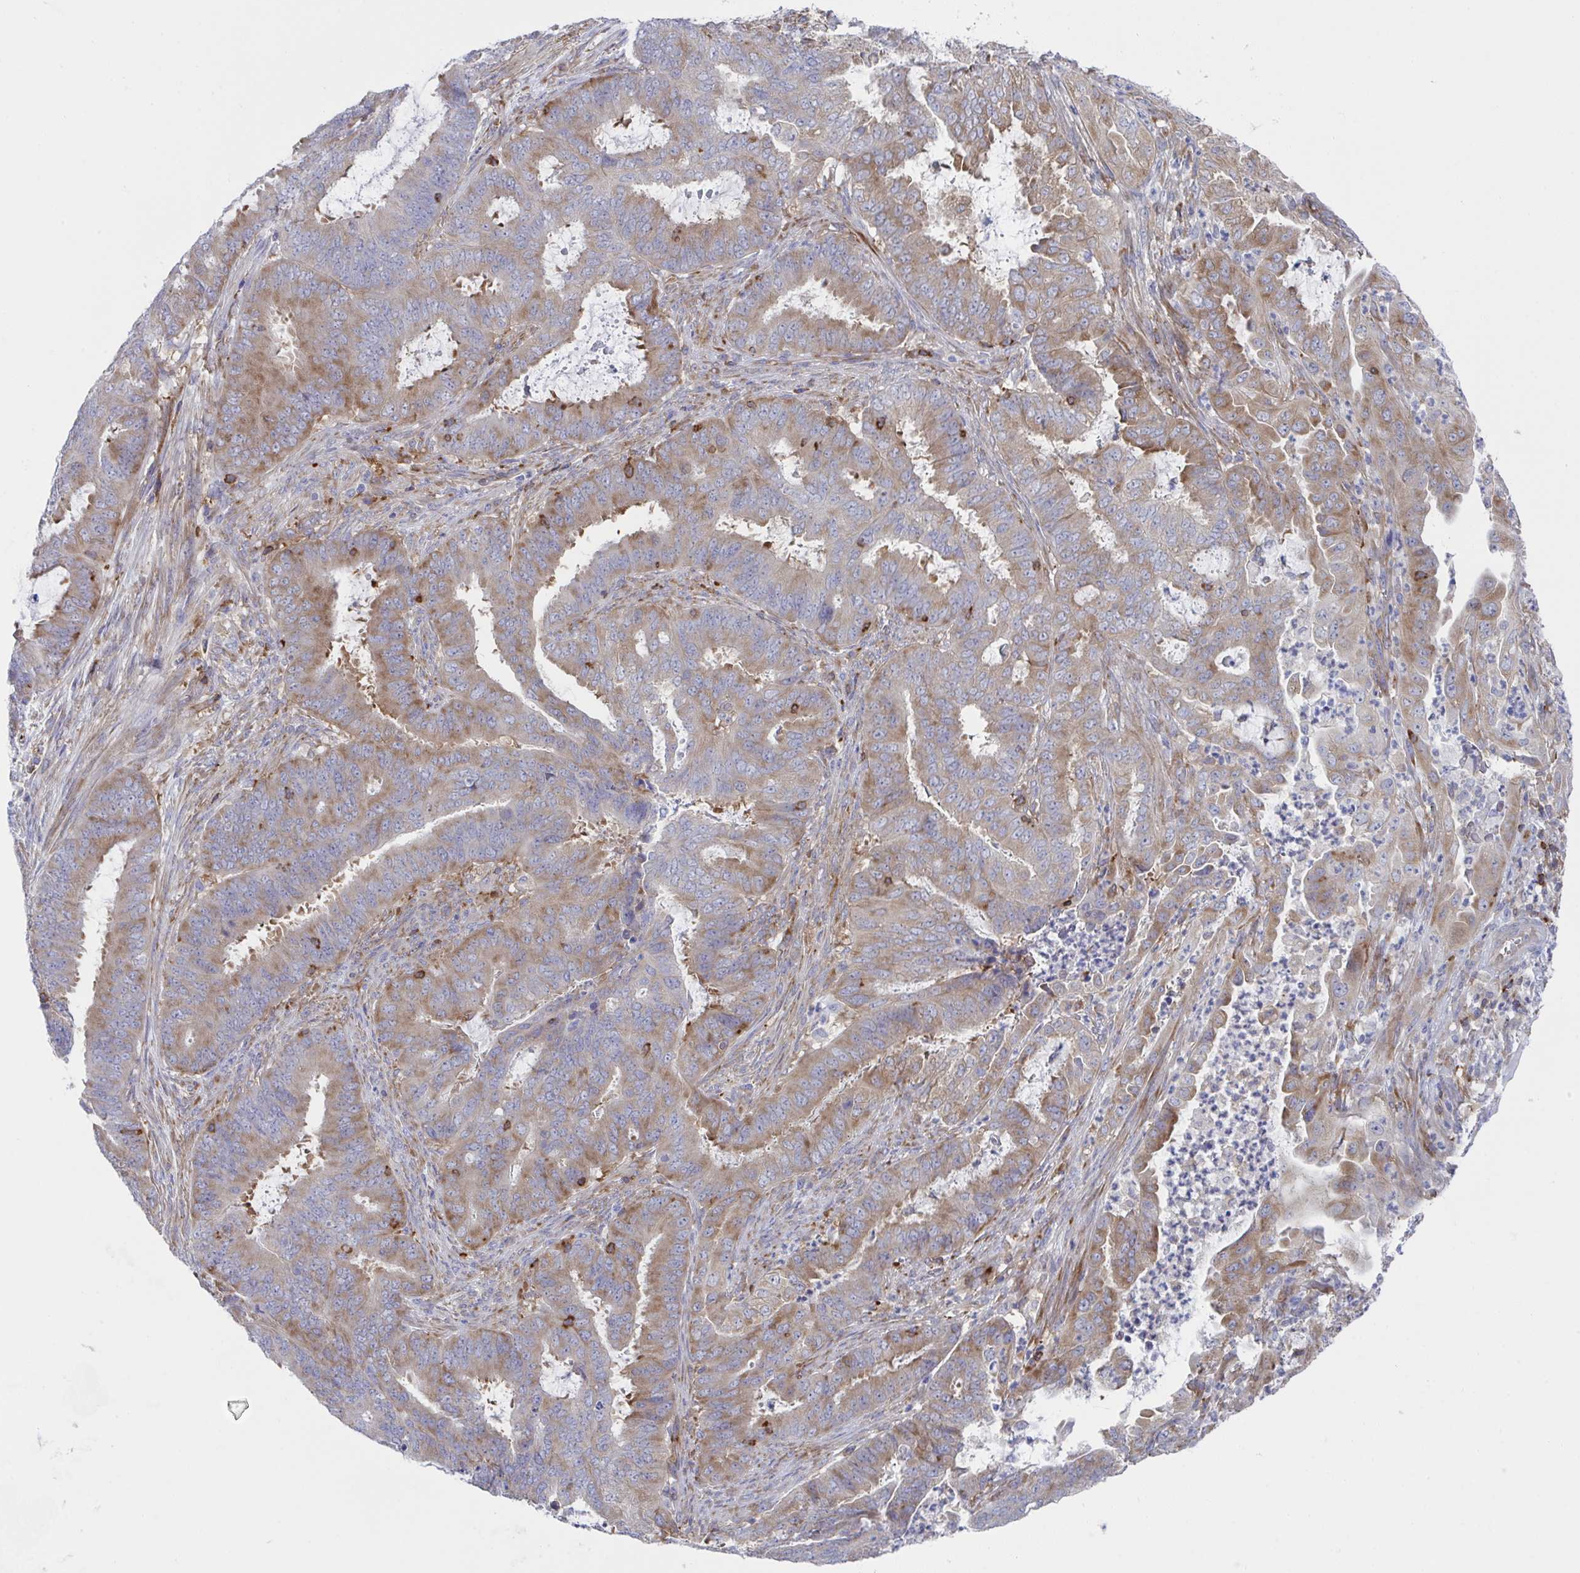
{"staining": {"intensity": "moderate", "quantity": "25%-75%", "location": "cytoplasmic/membranous"}, "tissue": "endometrial cancer", "cell_type": "Tumor cells", "image_type": "cancer", "snomed": [{"axis": "morphology", "description": "Adenocarcinoma, NOS"}, {"axis": "topography", "description": "Endometrium"}], "caption": "Tumor cells exhibit medium levels of moderate cytoplasmic/membranous expression in about 25%-75% of cells in human adenocarcinoma (endometrial).", "gene": "WNK1", "patient": {"sex": "female", "age": 51}}